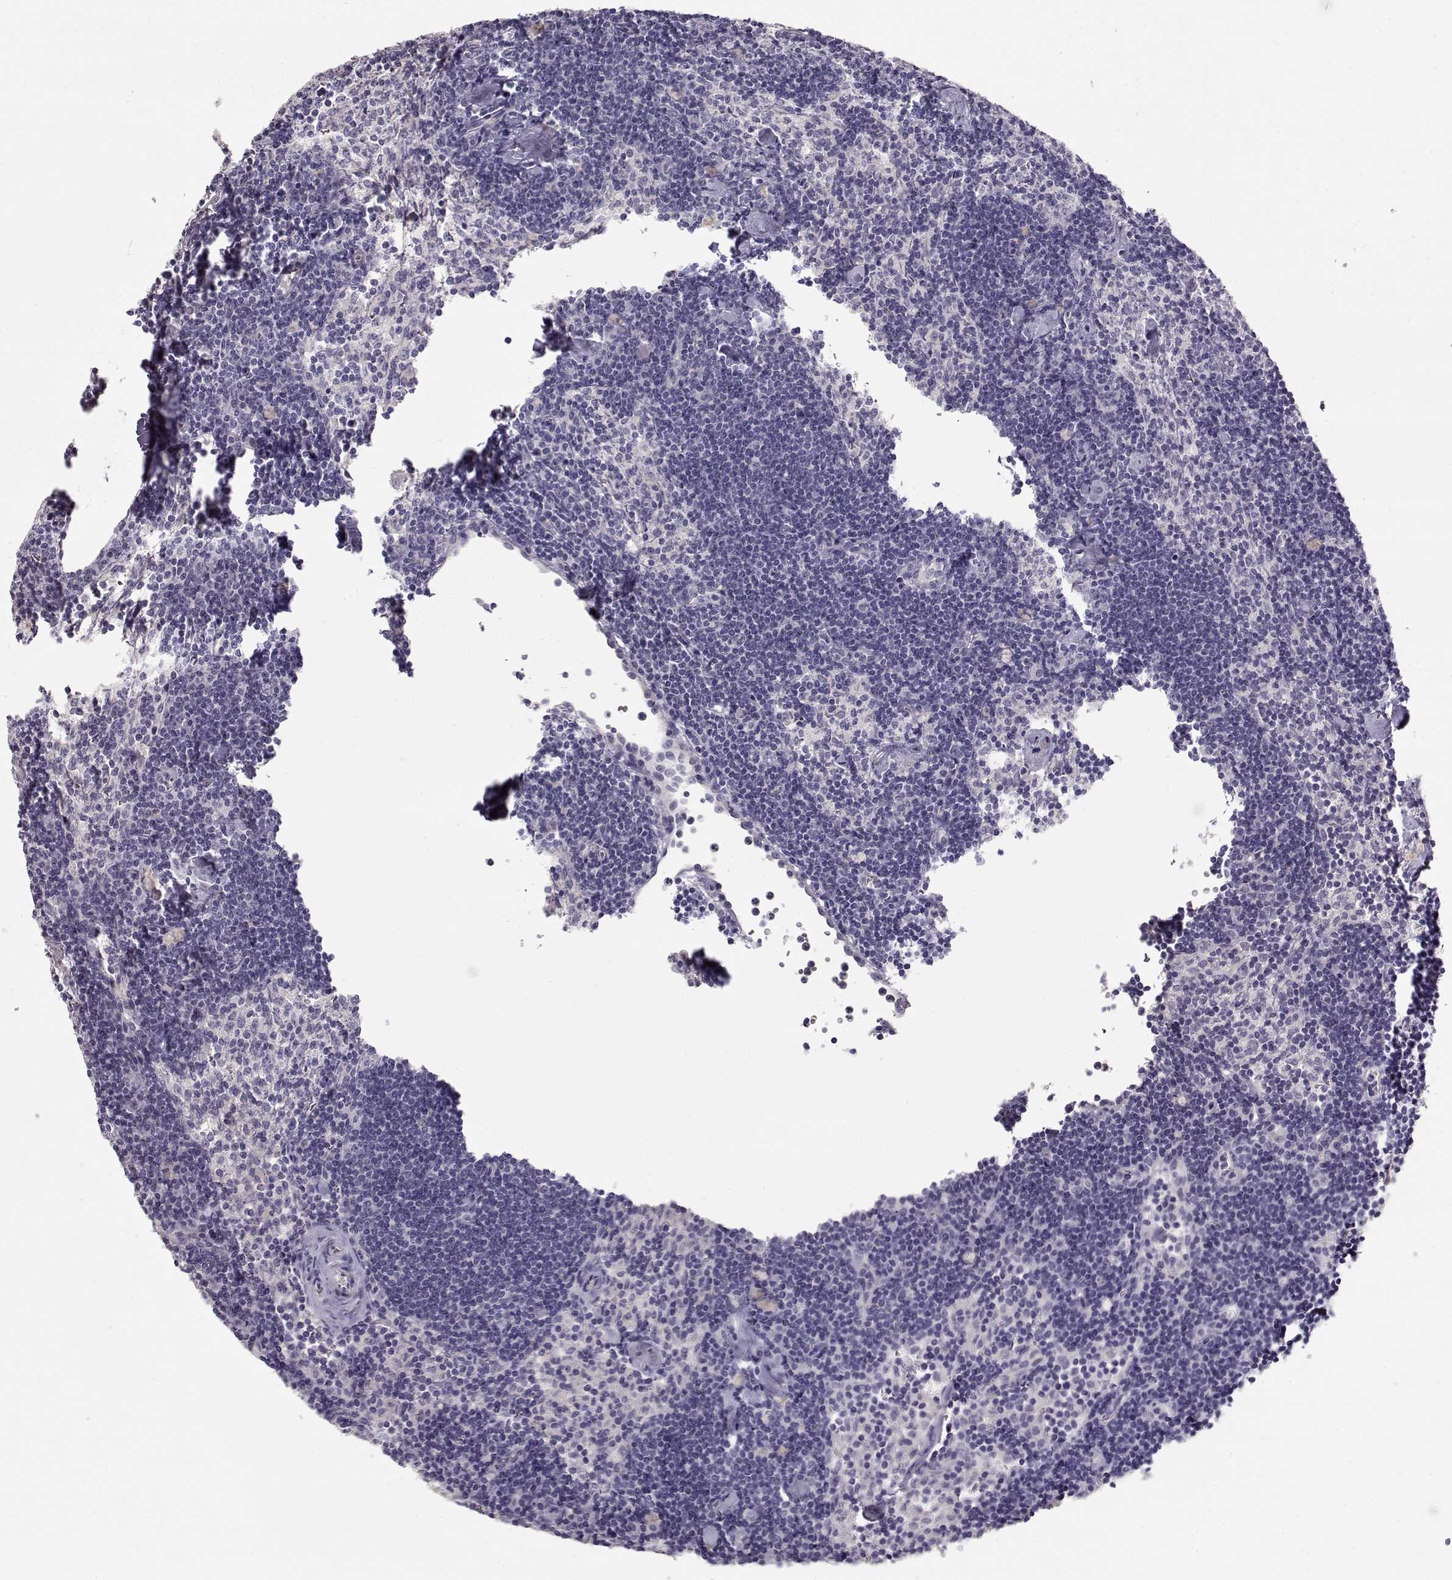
{"staining": {"intensity": "negative", "quantity": "none", "location": "none"}, "tissue": "lymph node", "cell_type": "Germinal center cells", "image_type": "normal", "snomed": [{"axis": "morphology", "description": "Normal tissue, NOS"}, {"axis": "topography", "description": "Lymph node"}], "caption": "High magnification brightfield microscopy of normal lymph node stained with DAB (brown) and counterstained with hematoxylin (blue): germinal center cells show no significant staining.", "gene": "SLC18A1", "patient": {"sex": "female", "age": 42}}